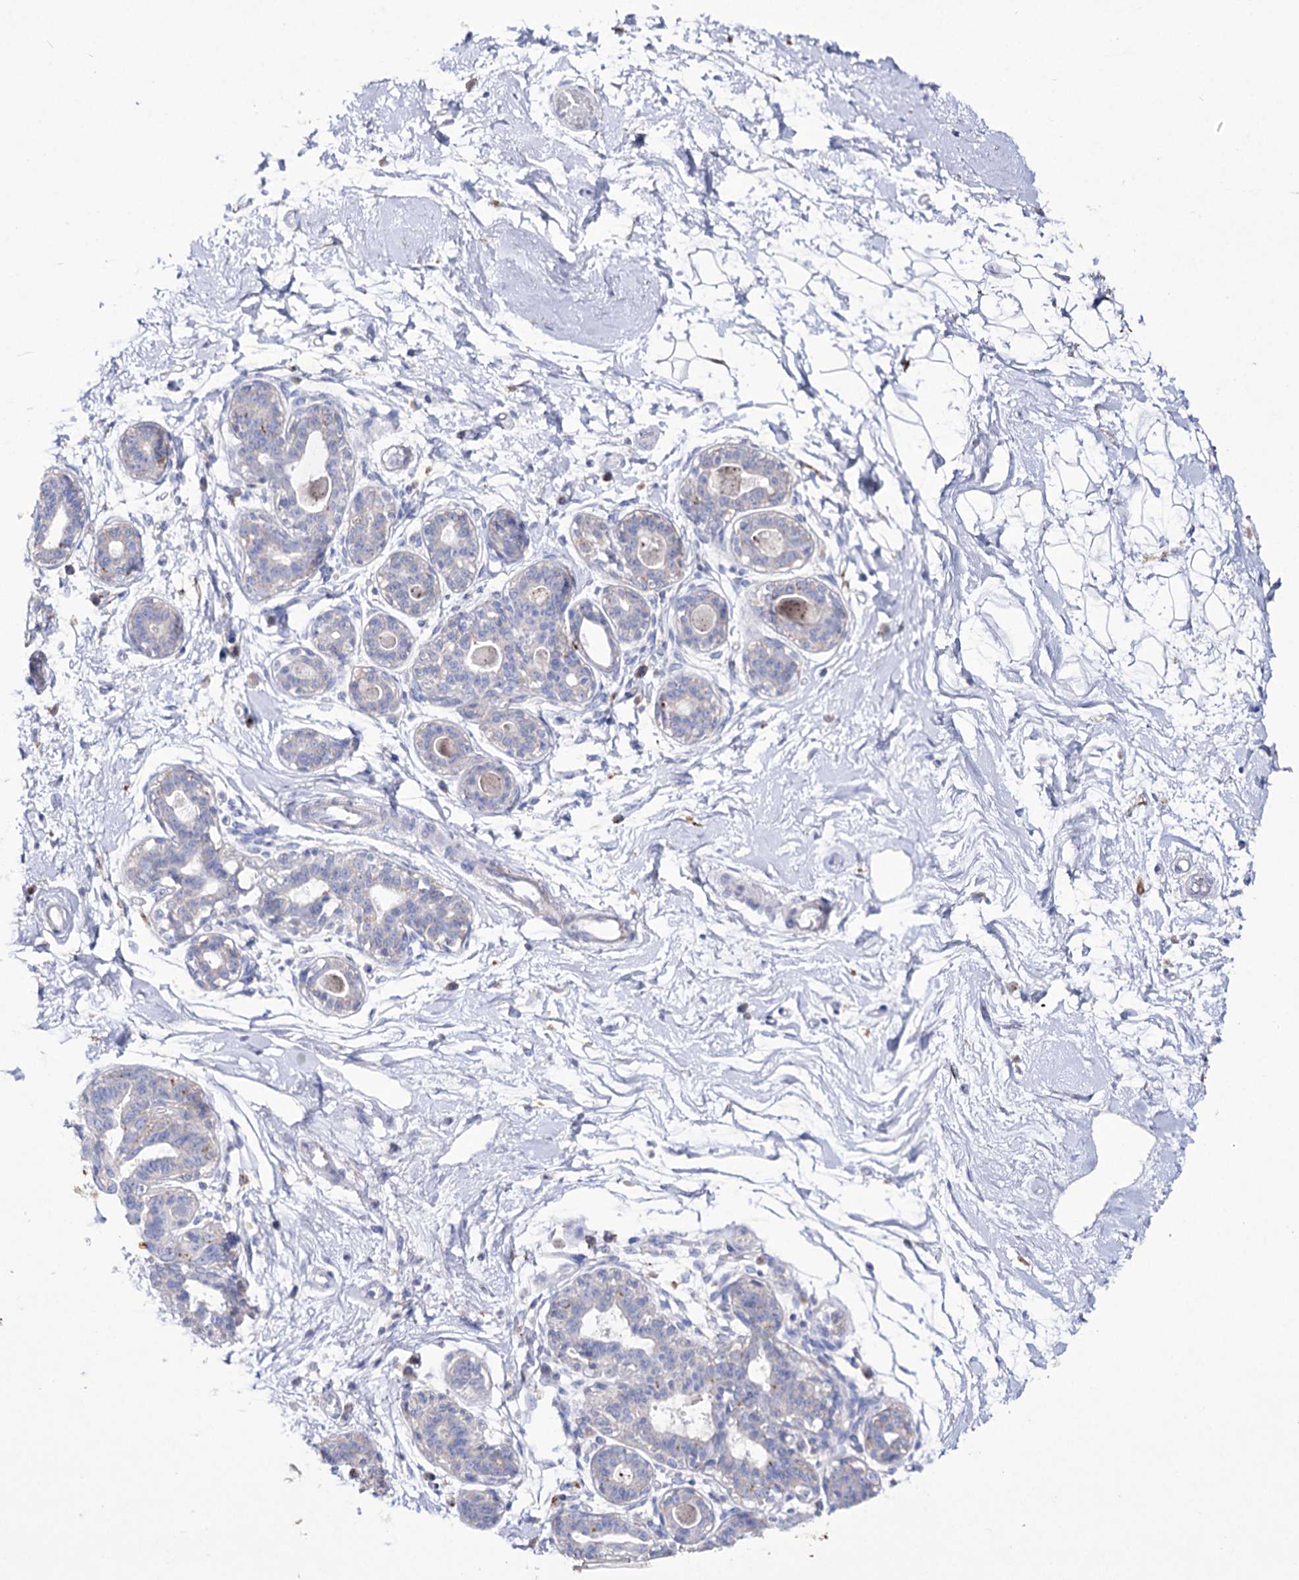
{"staining": {"intensity": "negative", "quantity": "none", "location": "none"}, "tissue": "breast", "cell_type": "Adipocytes", "image_type": "normal", "snomed": [{"axis": "morphology", "description": "Normal tissue, NOS"}, {"axis": "topography", "description": "Breast"}], "caption": "IHC histopathology image of unremarkable breast stained for a protein (brown), which reveals no expression in adipocytes. (DAB (3,3'-diaminobenzidine) IHC, high magnification).", "gene": "NAGLU", "patient": {"sex": "female", "age": 45}}